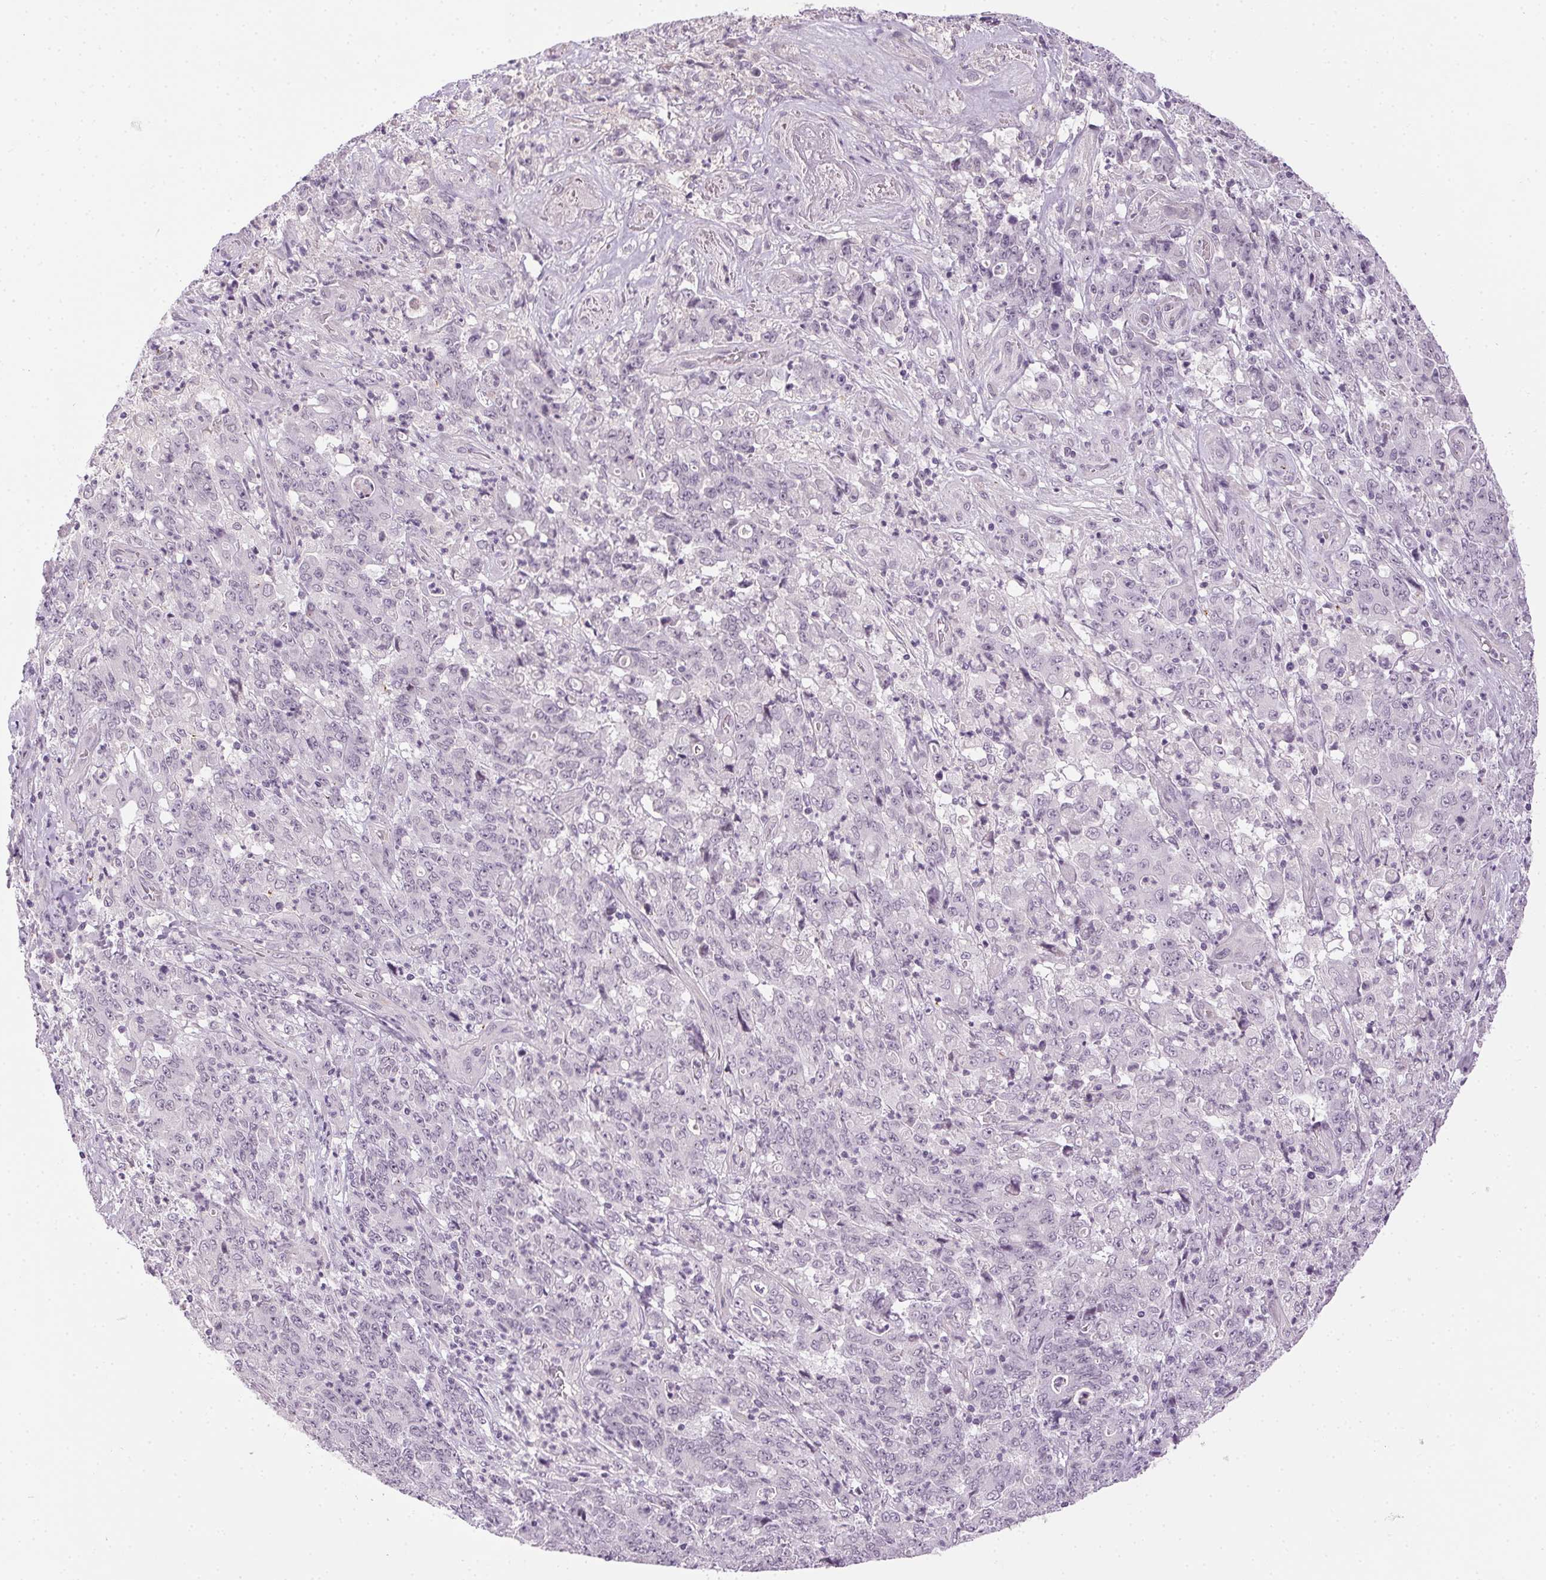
{"staining": {"intensity": "negative", "quantity": "none", "location": "none"}, "tissue": "stomach cancer", "cell_type": "Tumor cells", "image_type": "cancer", "snomed": [{"axis": "morphology", "description": "Adenocarcinoma, NOS"}, {"axis": "topography", "description": "Stomach, lower"}], "caption": "Protein analysis of stomach cancer demonstrates no significant positivity in tumor cells.", "gene": "FAM168A", "patient": {"sex": "female", "age": 71}}